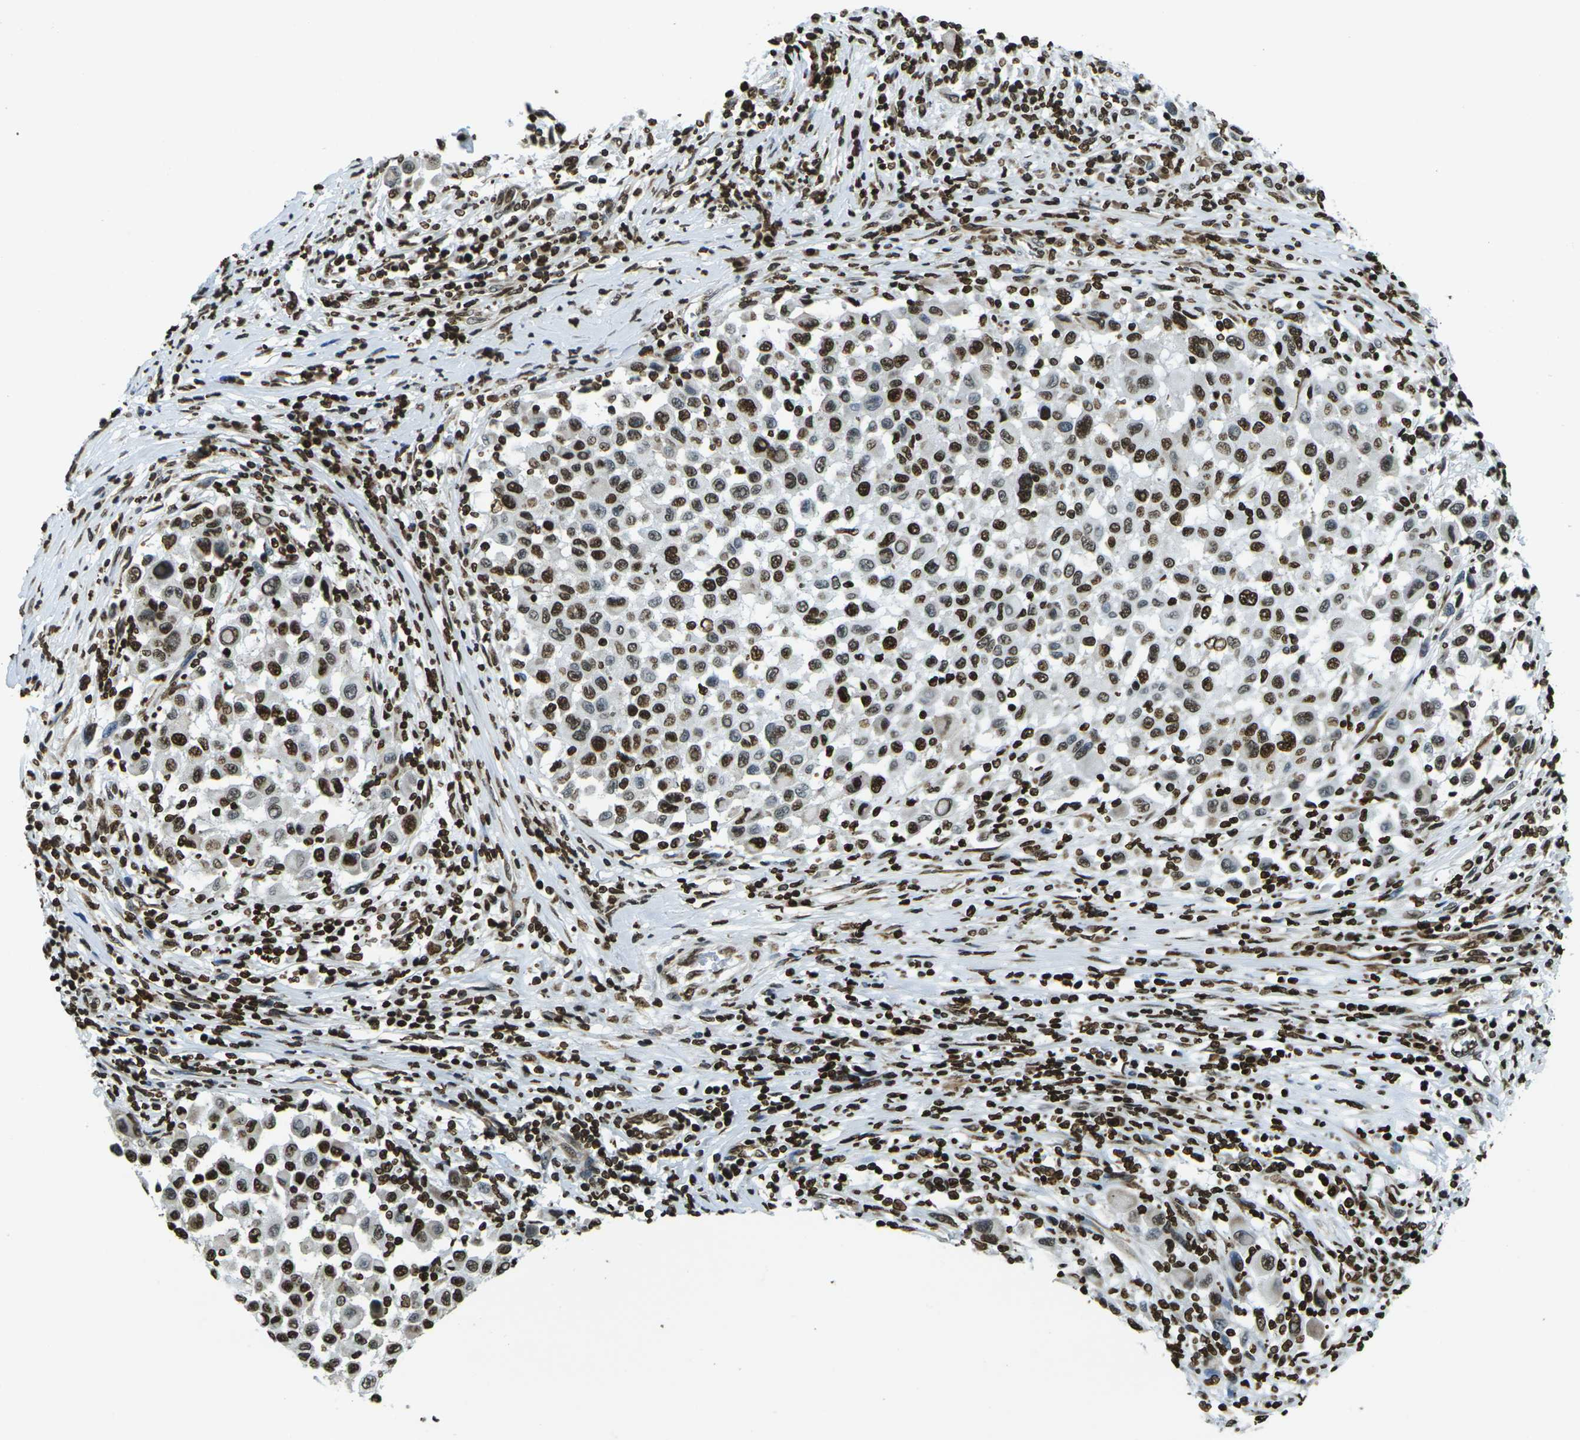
{"staining": {"intensity": "strong", "quantity": ">75%", "location": "nuclear"}, "tissue": "melanoma", "cell_type": "Tumor cells", "image_type": "cancer", "snomed": [{"axis": "morphology", "description": "Malignant melanoma, Metastatic site"}, {"axis": "topography", "description": "Lymph node"}], "caption": "Brown immunohistochemical staining in melanoma displays strong nuclear staining in about >75% of tumor cells. The staining was performed using DAB to visualize the protein expression in brown, while the nuclei were stained in blue with hematoxylin (Magnification: 20x).", "gene": "H1-2", "patient": {"sex": "male", "age": 61}}